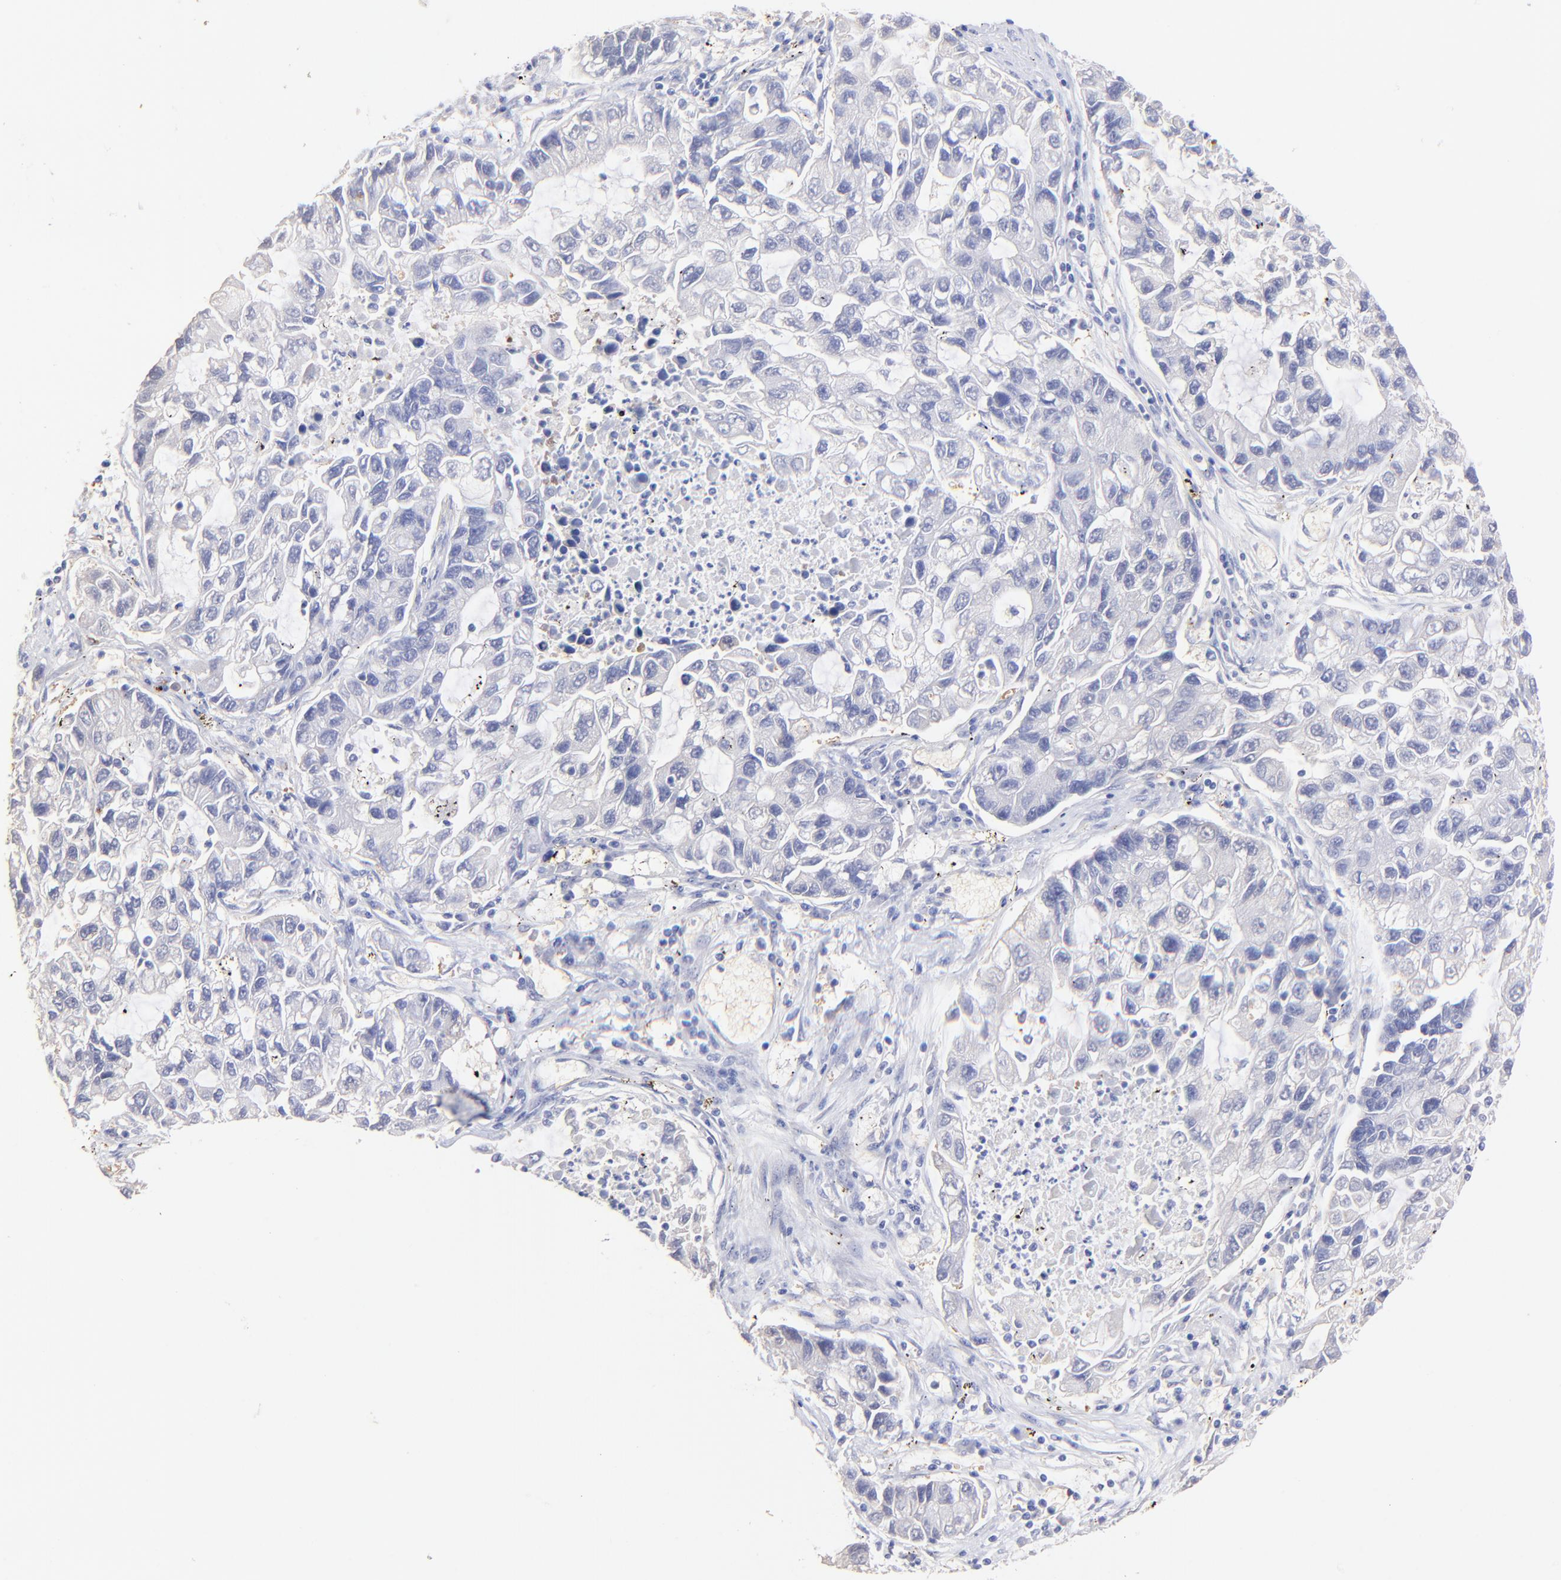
{"staining": {"intensity": "negative", "quantity": "none", "location": "none"}, "tissue": "lung cancer", "cell_type": "Tumor cells", "image_type": "cancer", "snomed": [{"axis": "morphology", "description": "Adenocarcinoma, NOS"}, {"axis": "topography", "description": "Lung"}], "caption": "There is no significant positivity in tumor cells of adenocarcinoma (lung).", "gene": "ALDH1A1", "patient": {"sex": "female", "age": 51}}